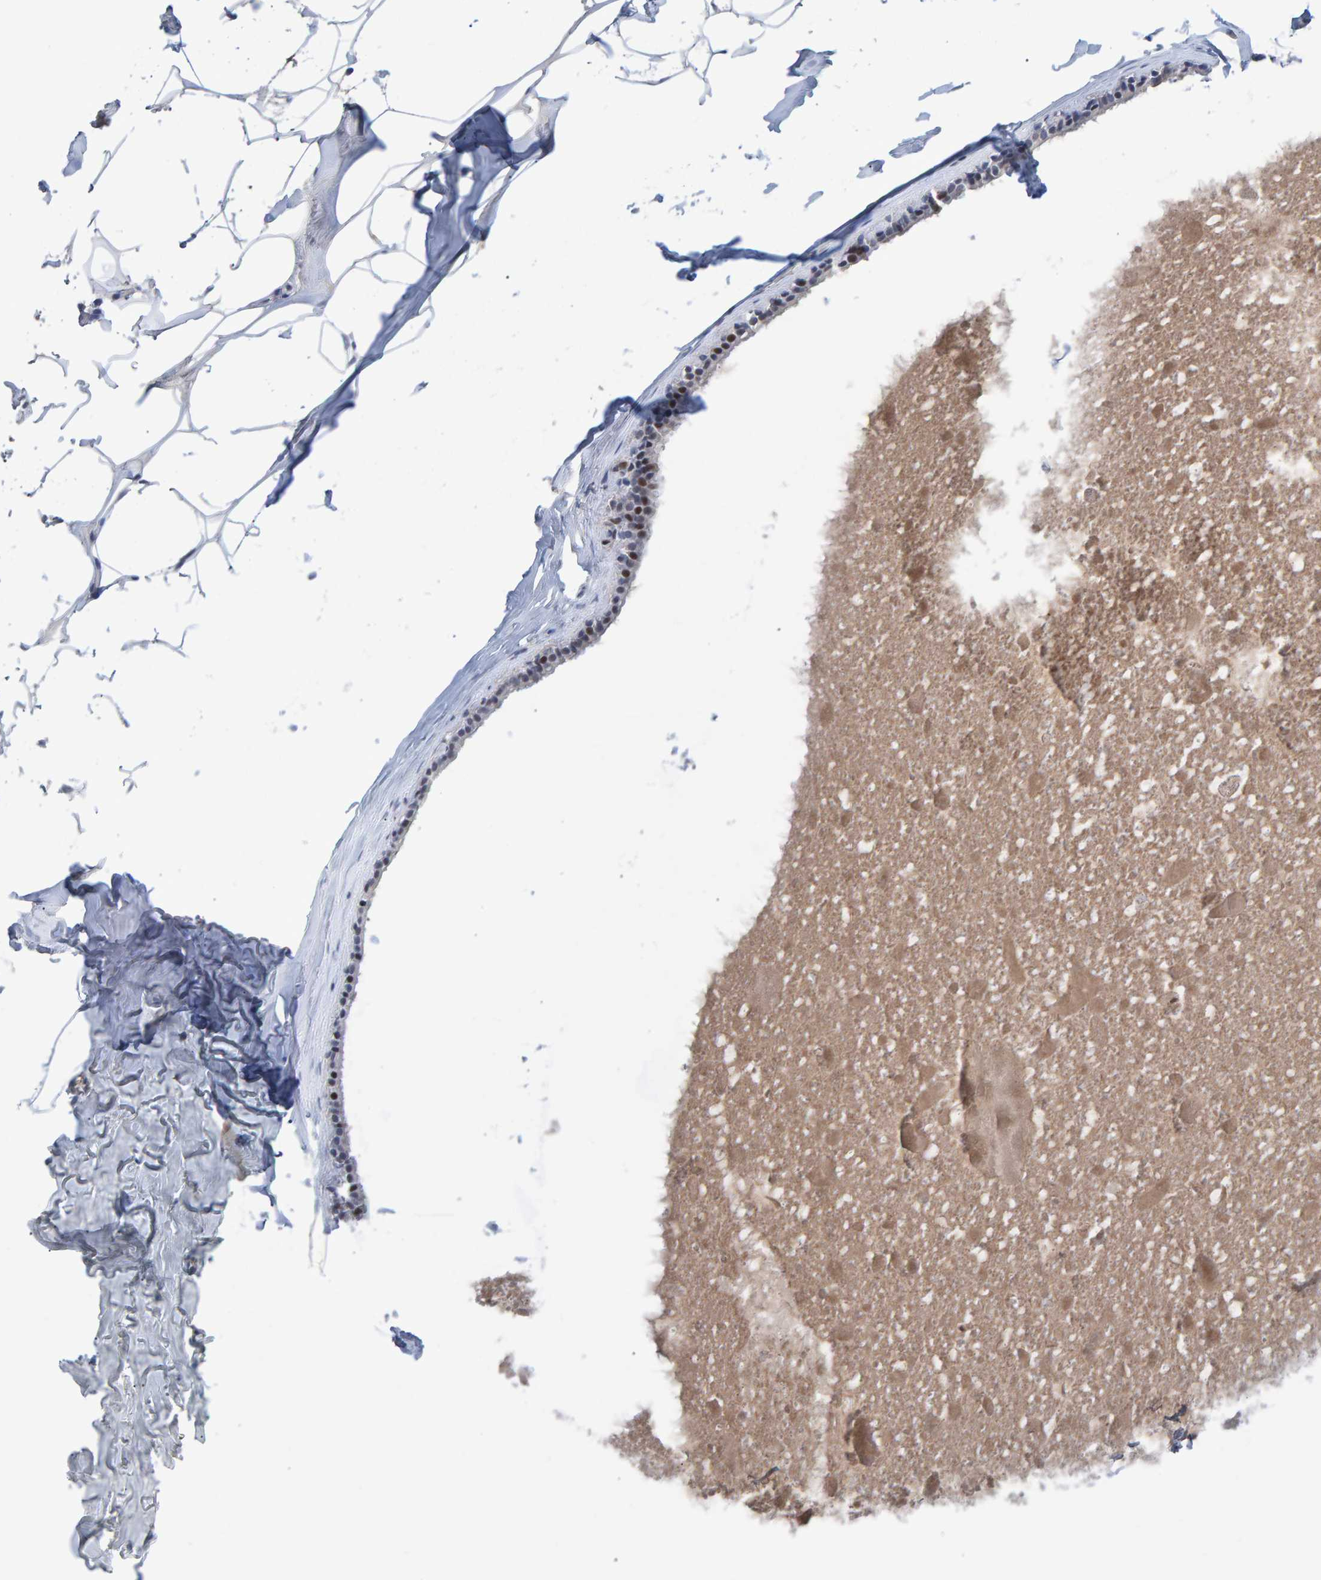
{"staining": {"intensity": "negative", "quantity": "none", "location": "none"}, "tissue": "adipose tissue", "cell_type": "Adipocytes", "image_type": "normal", "snomed": [{"axis": "morphology", "description": "Normal tissue, NOS"}, {"axis": "morphology", "description": "Fibrosis, NOS"}, {"axis": "topography", "description": "Breast"}, {"axis": "topography", "description": "Adipose tissue"}], "caption": "An immunohistochemistry (IHC) micrograph of normal adipose tissue is shown. There is no staining in adipocytes of adipose tissue. Brightfield microscopy of IHC stained with DAB (3,3'-diaminobenzidine) (brown) and hematoxylin (blue), captured at high magnification.", "gene": "ESRP1", "patient": {"sex": "female", "age": 39}}